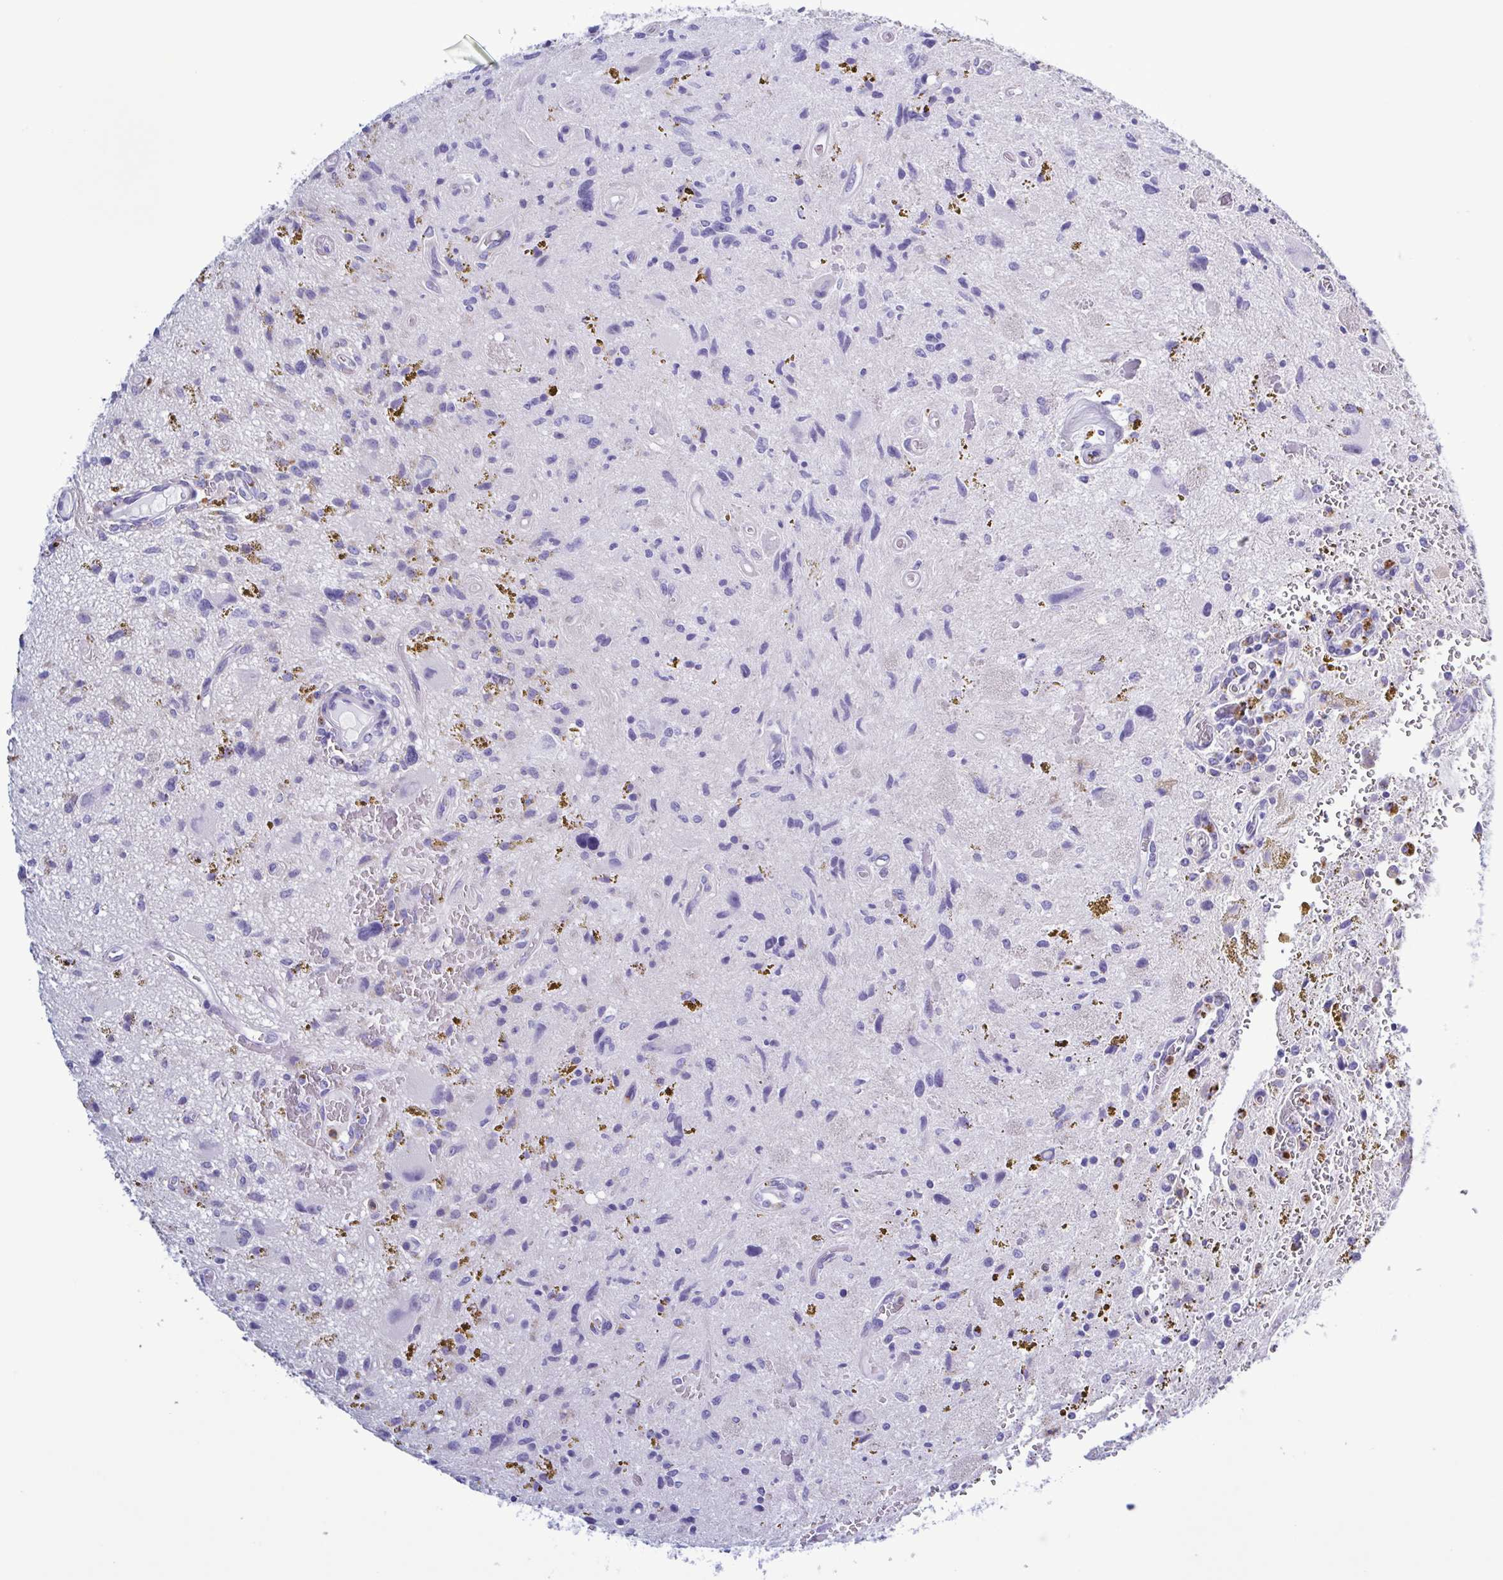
{"staining": {"intensity": "negative", "quantity": "none", "location": "none"}, "tissue": "glioma", "cell_type": "Tumor cells", "image_type": "cancer", "snomed": [{"axis": "morphology", "description": "Glioma, malignant, Low grade"}, {"axis": "topography", "description": "Cerebellum"}], "caption": "The photomicrograph displays no staining of tumor cells in glioma.", "gene": "LTF", "patient": {"sex": "female", "age": 14}}